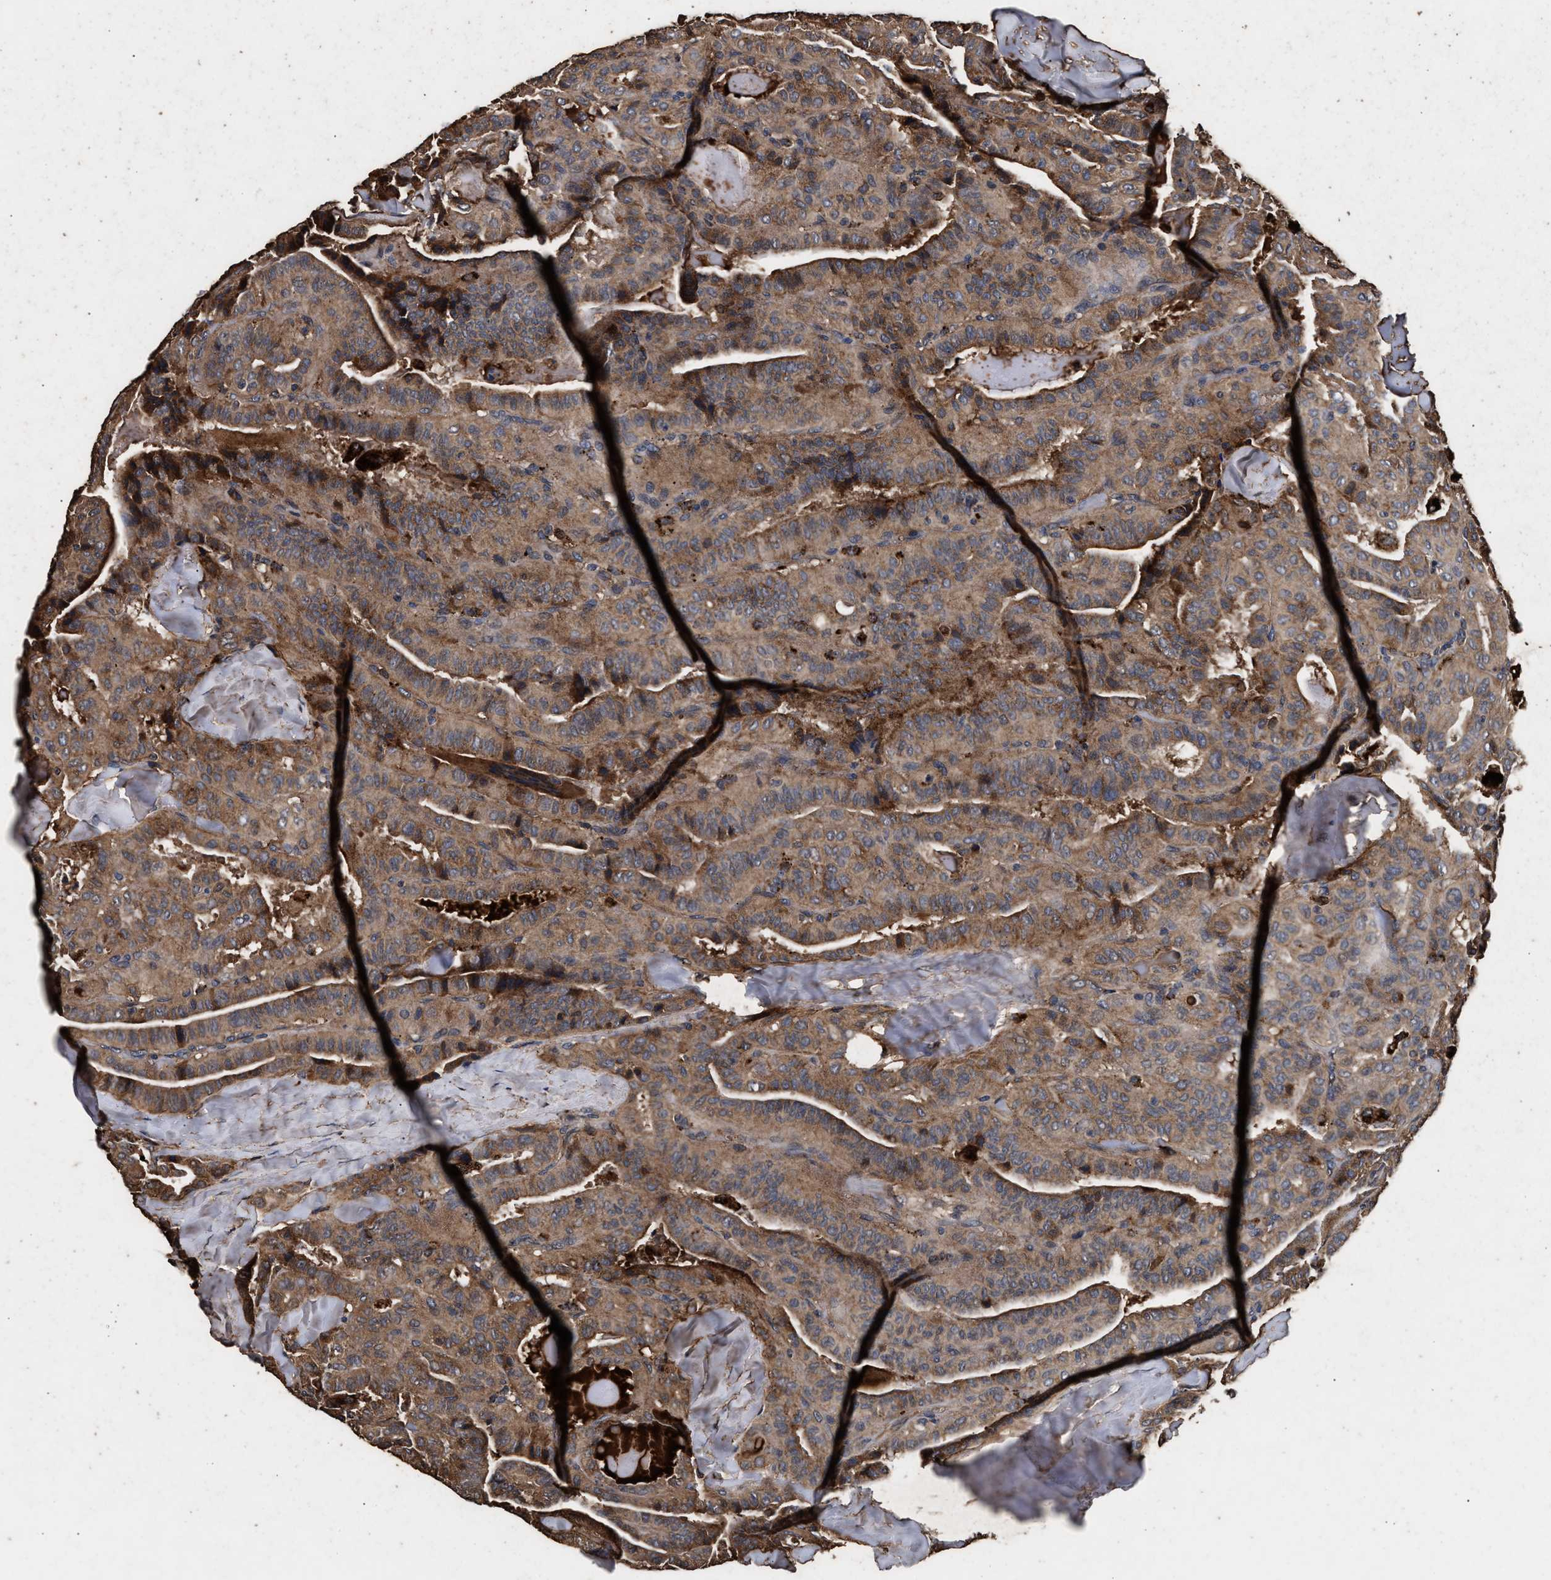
{"staining": {"intensity": "moderate", "quantity": ">75%", "location": "cytoplasmic/membranous"}, "tissue": "thyroid cancer", "cell_type": "Tumor cells", "image_type": "cancer", "snomed": [{"axis": "morphology", "description": "Papillary adenocarcinoma, NOS"}, {"axis": "topography", "description": "Thyroid gland"}], "caption": "A brown stain labels moderate cytoplasmic/membranous positivity of a protein in thyroid cancer (papillary adenocarcinoma) tumor cells. Nuclei are stained in blue.", "gene": "KYAT1", "patient": {"sex": "male", "age": 77}}